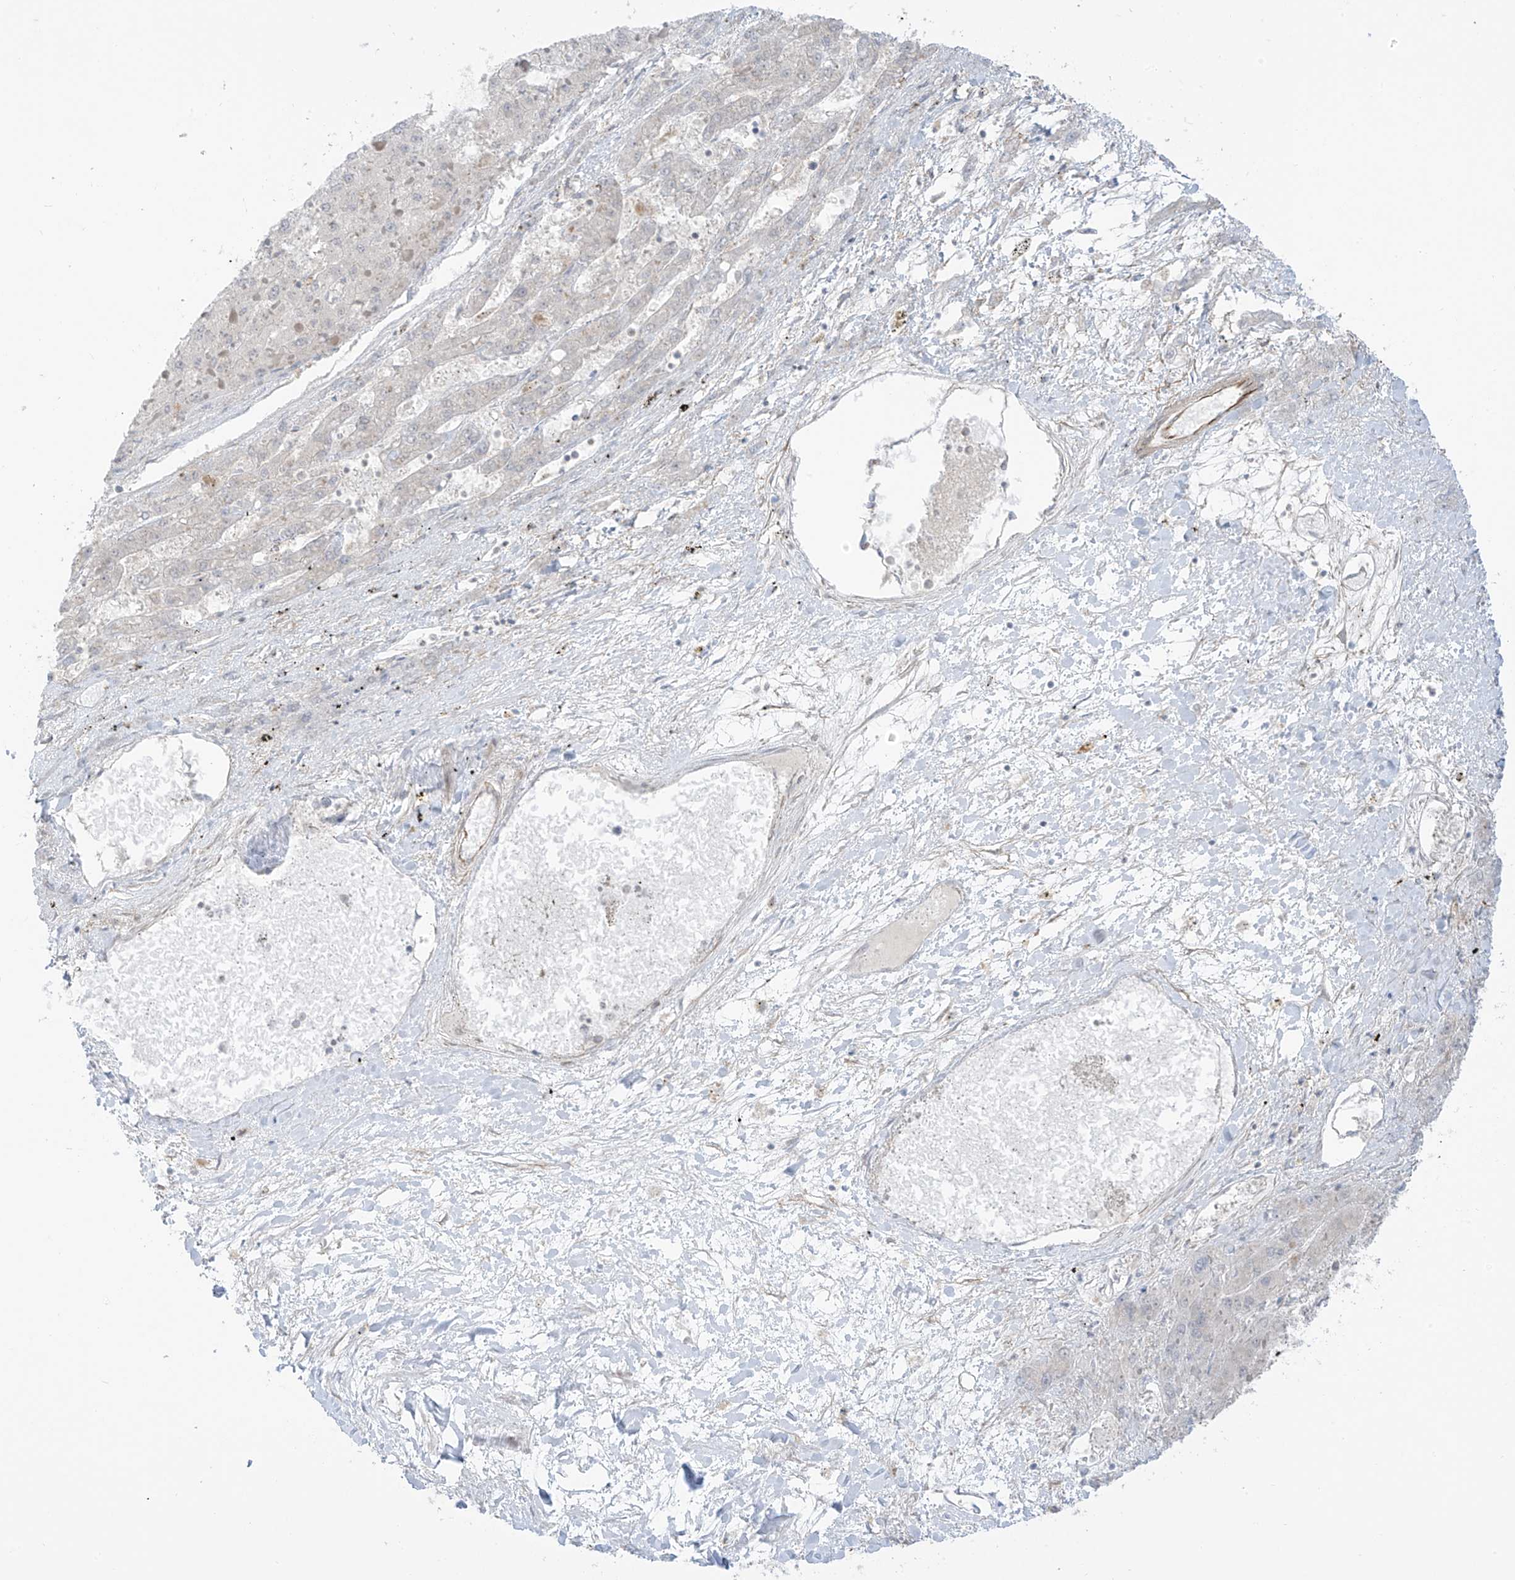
{"staining": {"intensity": "negative", "quantity": "none", "location": "none"}, "tissue": "liver cancer", "cell_type": "Tumor cells", "image_type": "cancer", "snomed": [{"axis": "morphology", "description": "Carcinoma, Hepatocellular, NOS"}, {"axis": "topography", "description": "Liver"}], "caption": "A histopathology image of human liver cancer (hepatocellular carcinoma) is negative for staining in tumor cells. (DAB (3,3'-diaminobenzidine) immunohistochemistry with hematoxylin counter stain).", "gene": "HS6ST2", "patient": {"sex": "female", "age": 73}}